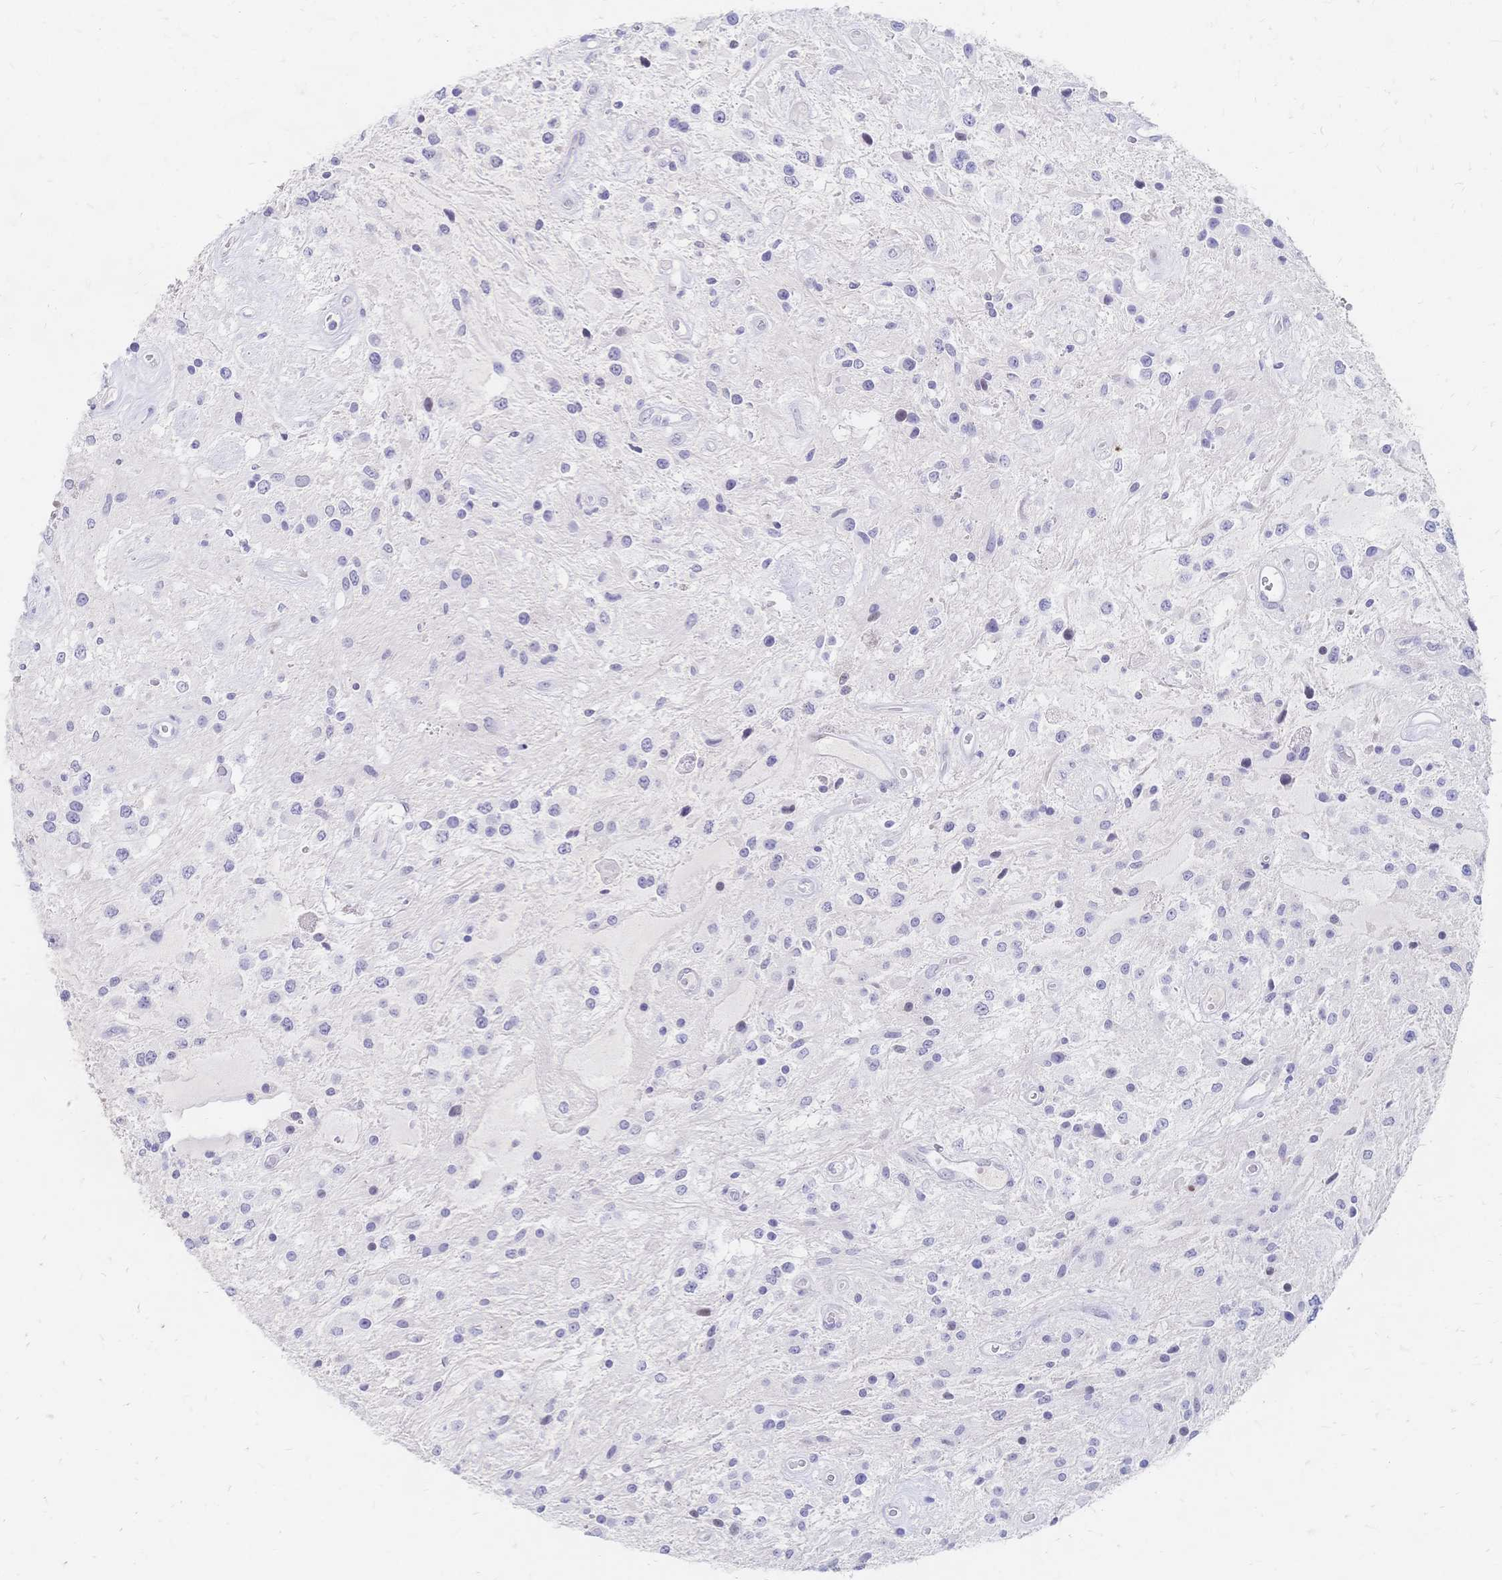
{"staining": {"intensity": "negative", "quantity": "none", "location": "none"}, "tissue": "glioma", "cell_type": "Tumor cells", "image_type": "cancer", "snomed": [{"axis": "morphology", "description": "Glioma, malignant, Low grade"}, {"axis": "topography", "description": "Cerebellum"}], "caption": "Tumor cells show no significant protein positivity in glioma.", "gene": "PSORS1C2", "patient": {"sex": "female", "age": 14}}